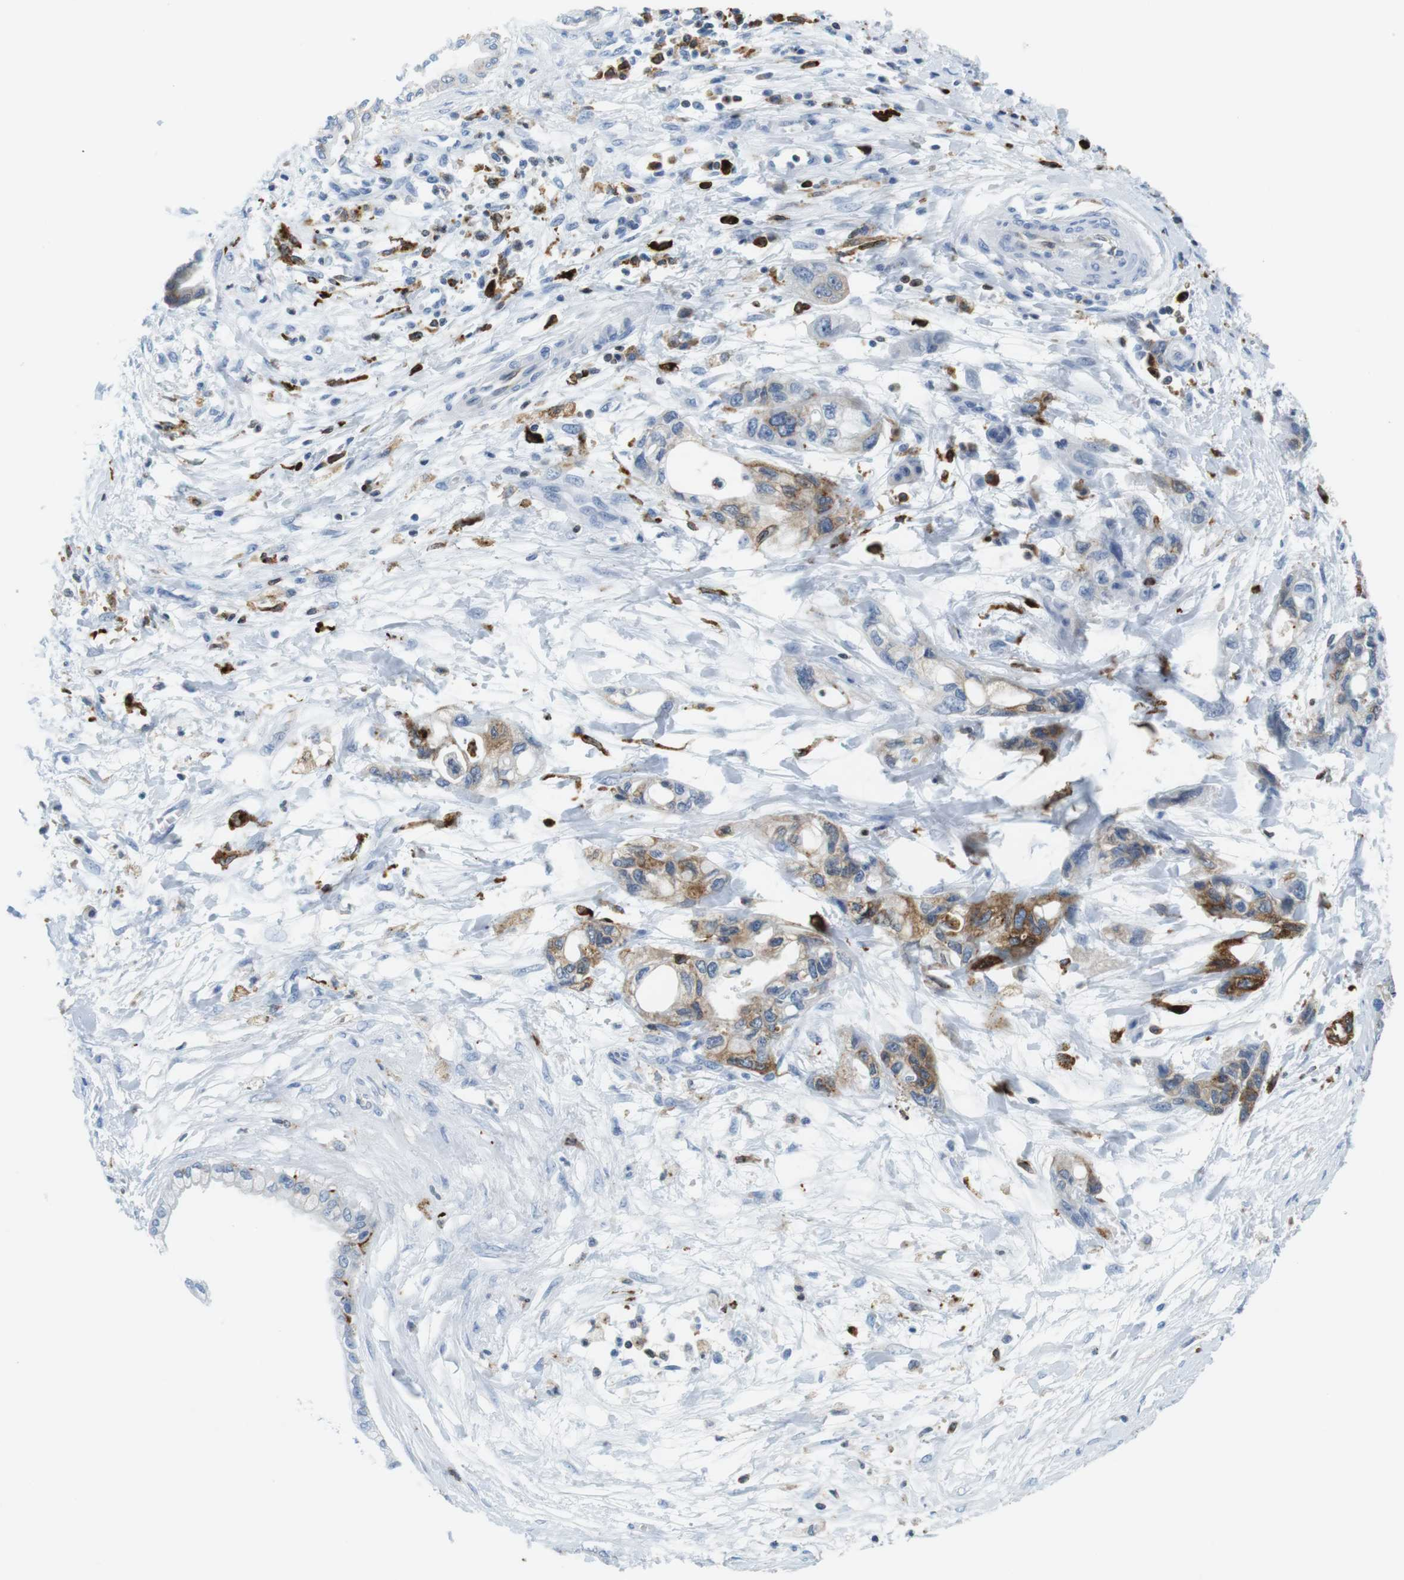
{"staining": {"intensity": "moderate", "quantity": "25%-75%", "location": "cytoplasmic/membranous"}, "tissue": "pancreatic cancer", "cell_type": "Tumor cells", "image_type": "cancer", "snomed": [{"axis": "morphology", "description": "Adenocarcinoma, NOS"}, {"axis": "topography", "description": "Pancreas"}], "caption": "A medium amount of moderate cytoplasmic/membranous staining is seen in approximately 25%-75% of tumor cells in adenocarcinoma (pancreatic) tissue.", "gene": "CIITA", "patient": {"sex": "male", "age": 56}}